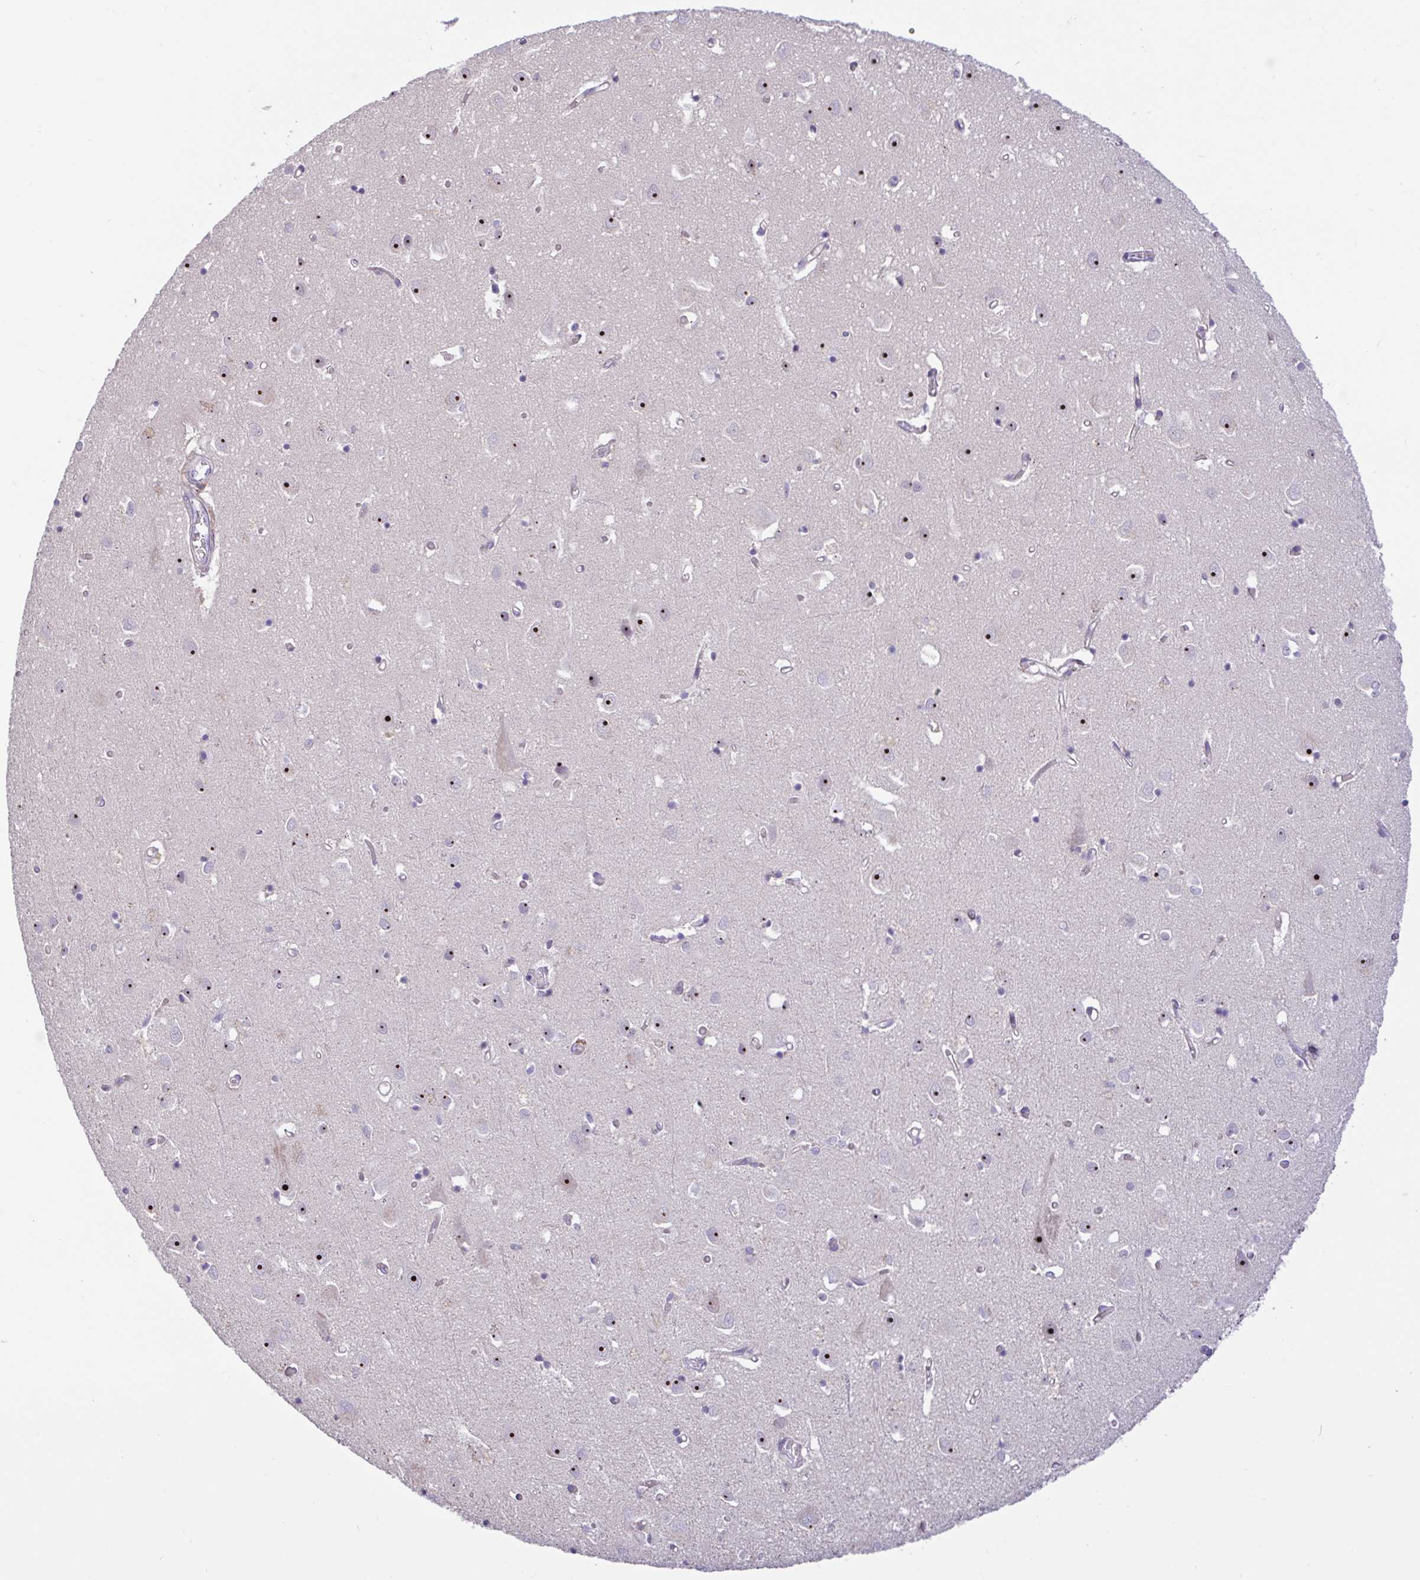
{"staining": {"intensity": "negative", "quantity": "none", "location": "none"}, "tissue": "cerebral cortex", "cell_type": "Endothelial cells", "image_type": "normal", "snomed": [{"axis": "morphology", "description": "Normal tissue, NOS"}, {"axis": "topography", "description": "Cerebral cortex"}], "caption": "This is a micrograph of immunohistochemistry (IHC) staining of normal cerebral cortex, which shows no expression in endothelial cells. Brightfield microscopy of immunohistochemistry (IHC) stained with DAB (3,3'-diaminobenzidine) (brown) and hematoxylin (blue), captured at high magnification.", "gene": "MXRA8", "patient": {"sex": "male", "age": 70}}